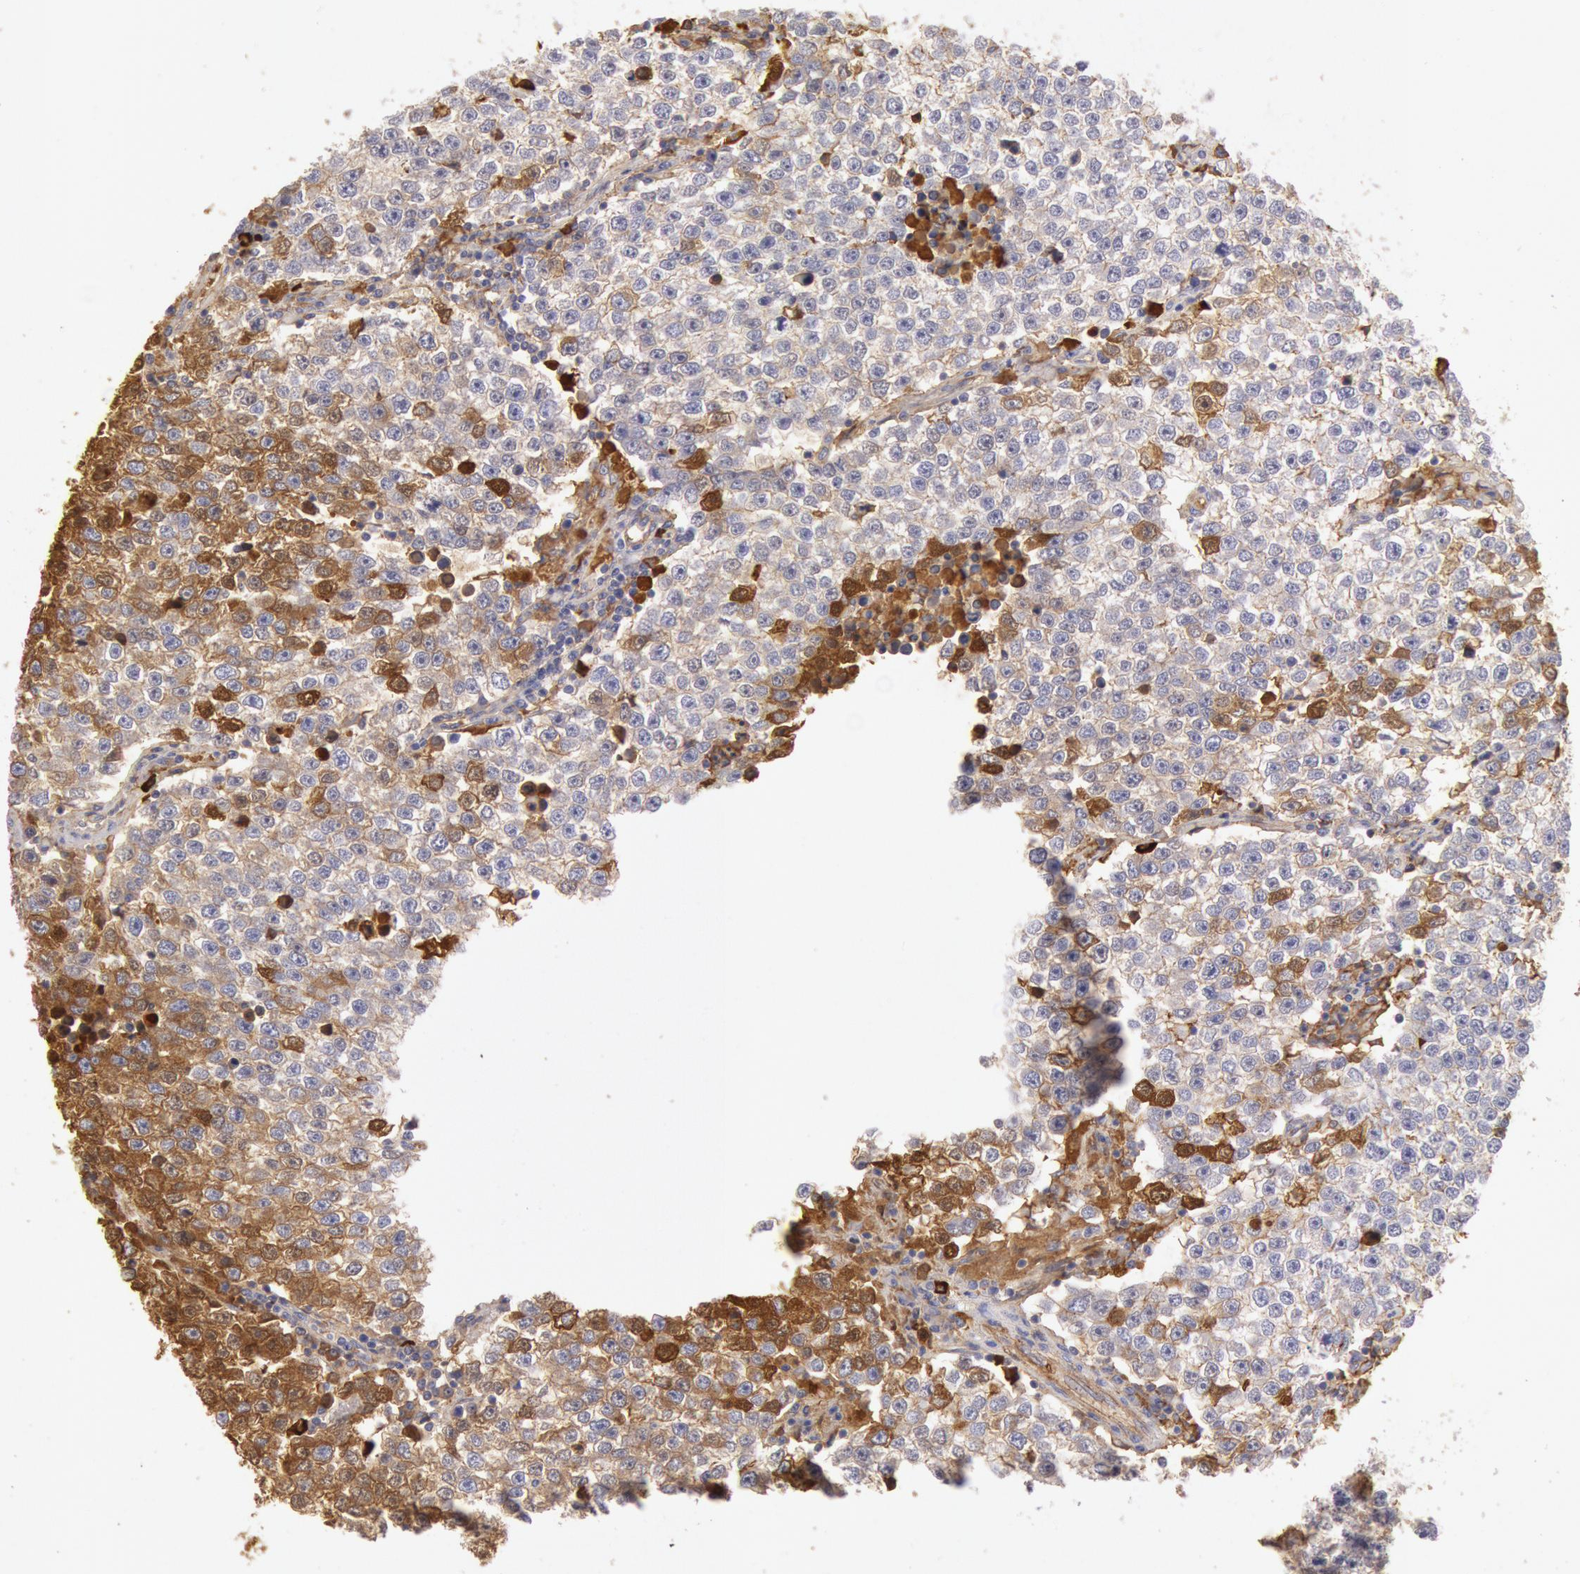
{"staining": {"intensity": "moderate", "quantity": "25%-75%", "location": "cytoplasmic/membranous"}, "tissue": "testis cancer", "cell_type": "Tumor cells", "image_type": "cancer", "snomed": [{"axis": "morphology", "description": "Seminoma, NOS"}, {"axis": "topography", "description": "Testis"}], "caption": "Immunohistochemistry (IHC) image of neoplastic tissue: human seminoma (testis) stained using immunohistochemistry (IHC) reveals medium levels of moderate protein expression localized specifically in the cytoplasmic/membranous of tumor cells, appearing as a cytoplasmic/membranous brown color.", "gene": "IGHA1", "patient": {"sex": "male", "age": 36}}